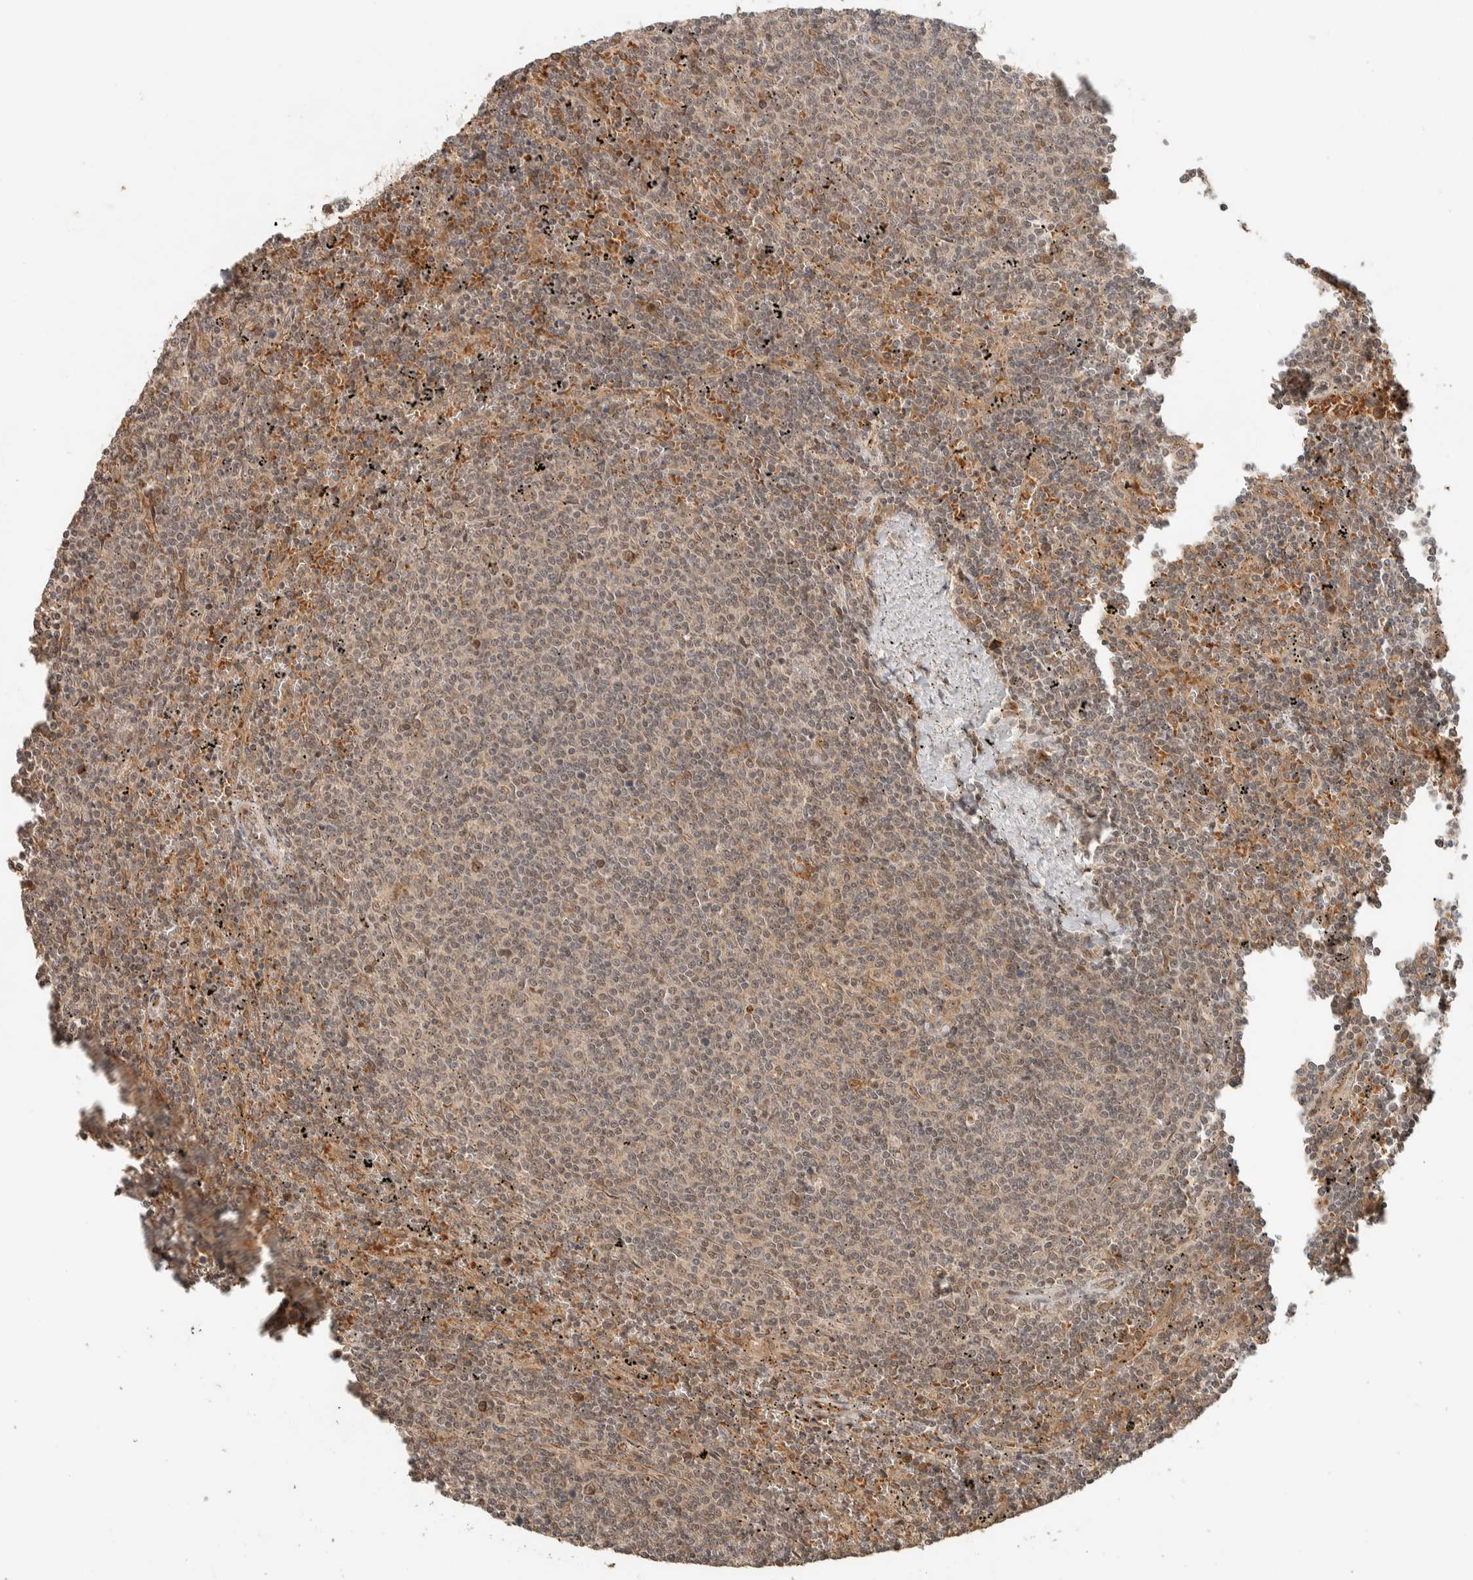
{"staining": {"intensity": "weak", "quantity": ">75%", "location": "cytoplasmic/membranous,nuclear"}, "tissue": "lymphoma", "cell_type": "Tumor cells", "image_type": "cancer", "snomed": [{"axis": "morphology", "description": "Malignant lymphoma, non-Hodgkin's type, Low grade"}, {"axis": "topography", "description": "Spleen"}], "caption": "An immunohistochemistry (IHC) histopathology image of tumor tissue is shown. Protein staining in brown labels weak cytoplasmic/membranous and nuclear positivity in lymphoma within tumor cells.", "gene": "ZBTB2", "patient": {"sex": "female", "age": 50}}